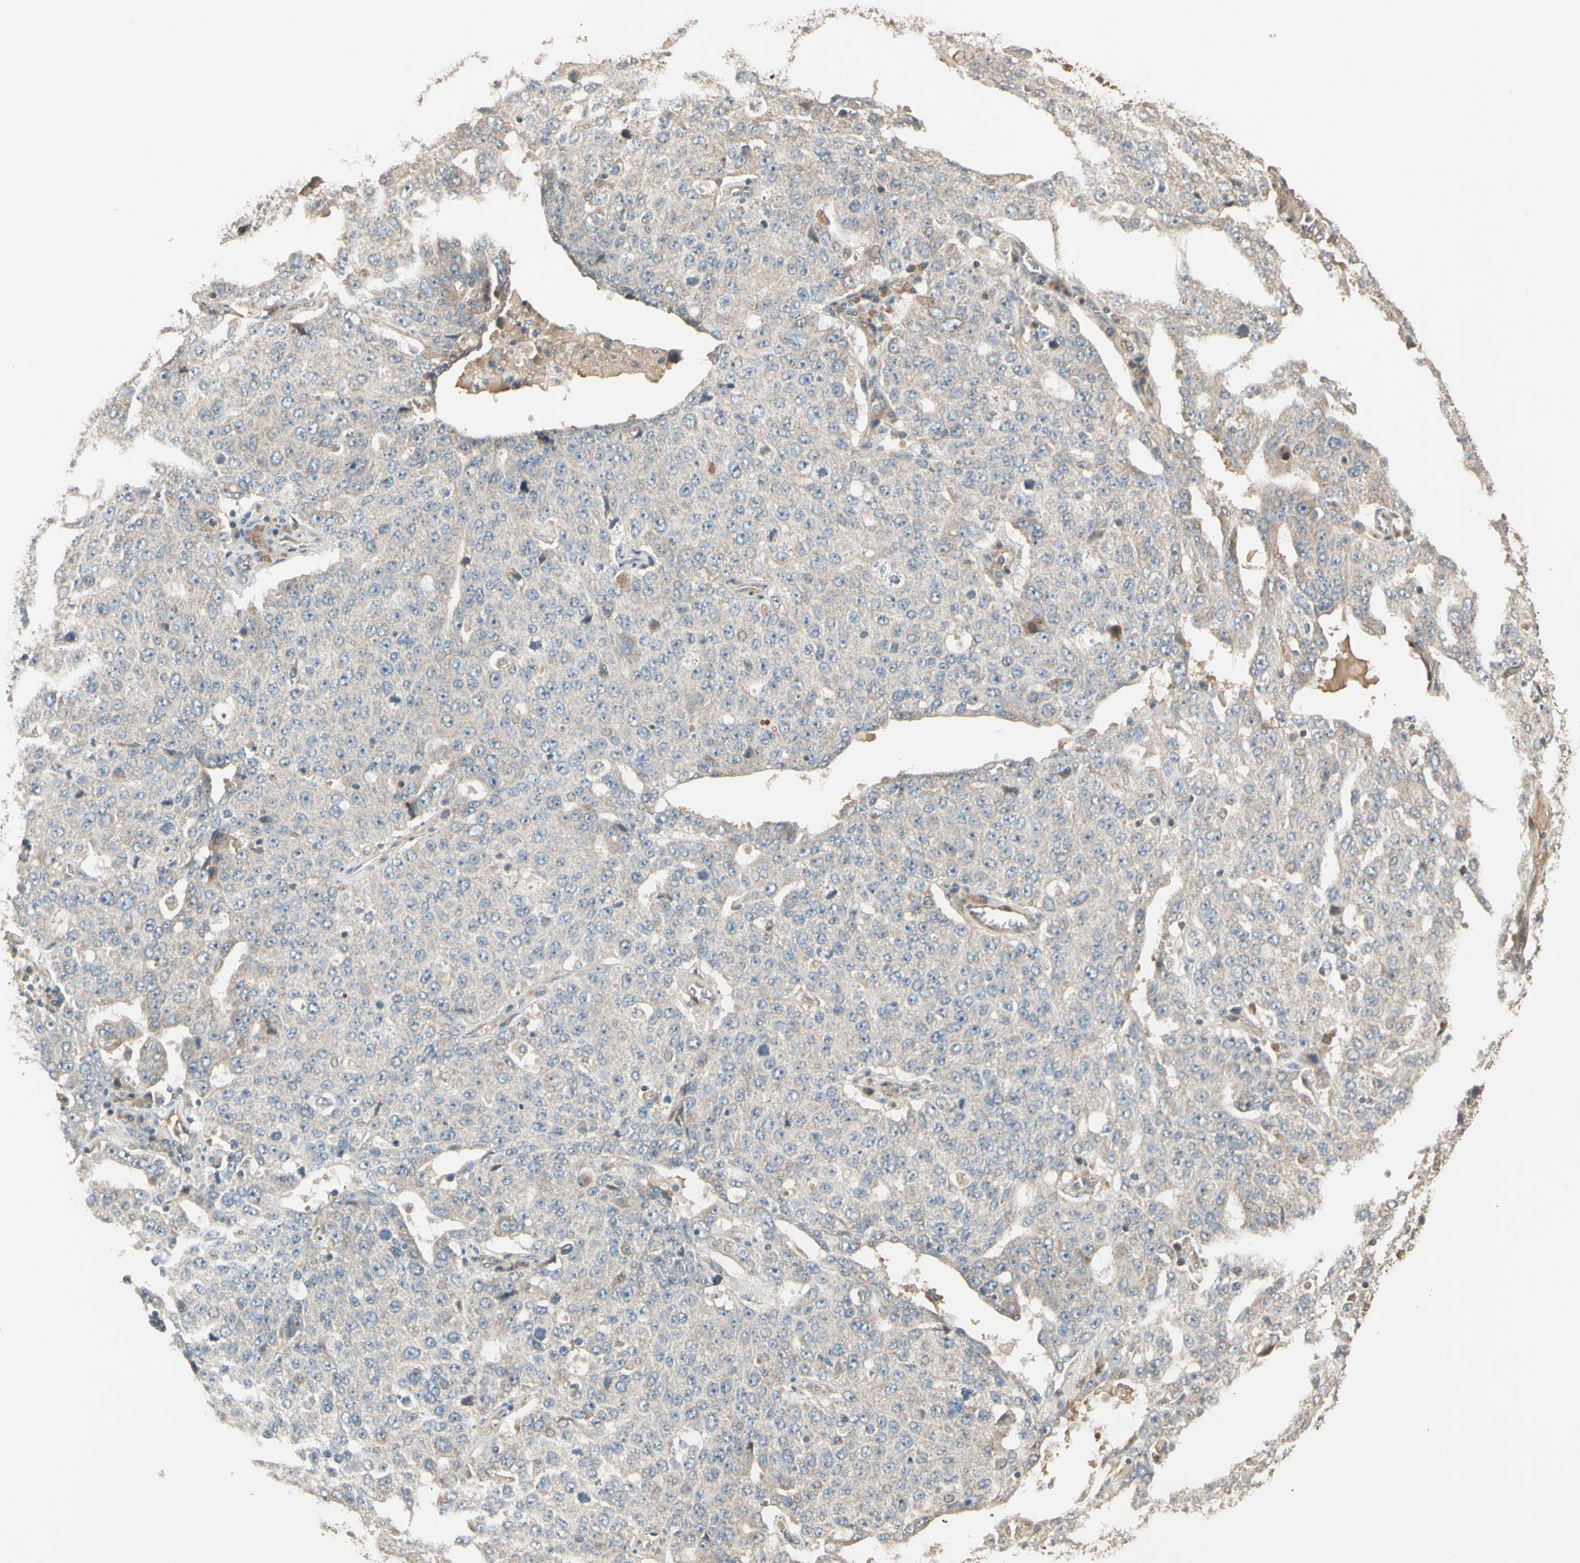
{"staining": {"intensity": "weak", "quantity": ">75%", "location": "cytoplasmic/membranous"}, "tissue": "ovarian cancer", "cell_type": "Tumor cells", "image_type": "cancer", "snomed": [{"axis": "morphology", "description": "Carcinoma, endometroid"}, {"axis": "topography", "description": "Ovary"}], "caption": "DAB immunohistochemical staining of human ovarian endometroid carcinoma exhibits weak cytoplasmic/membranous protein staining in about >75% of tumor cells.", "gene": "TNFRSF21", "patient": {"sex": "female", "age": 62}}